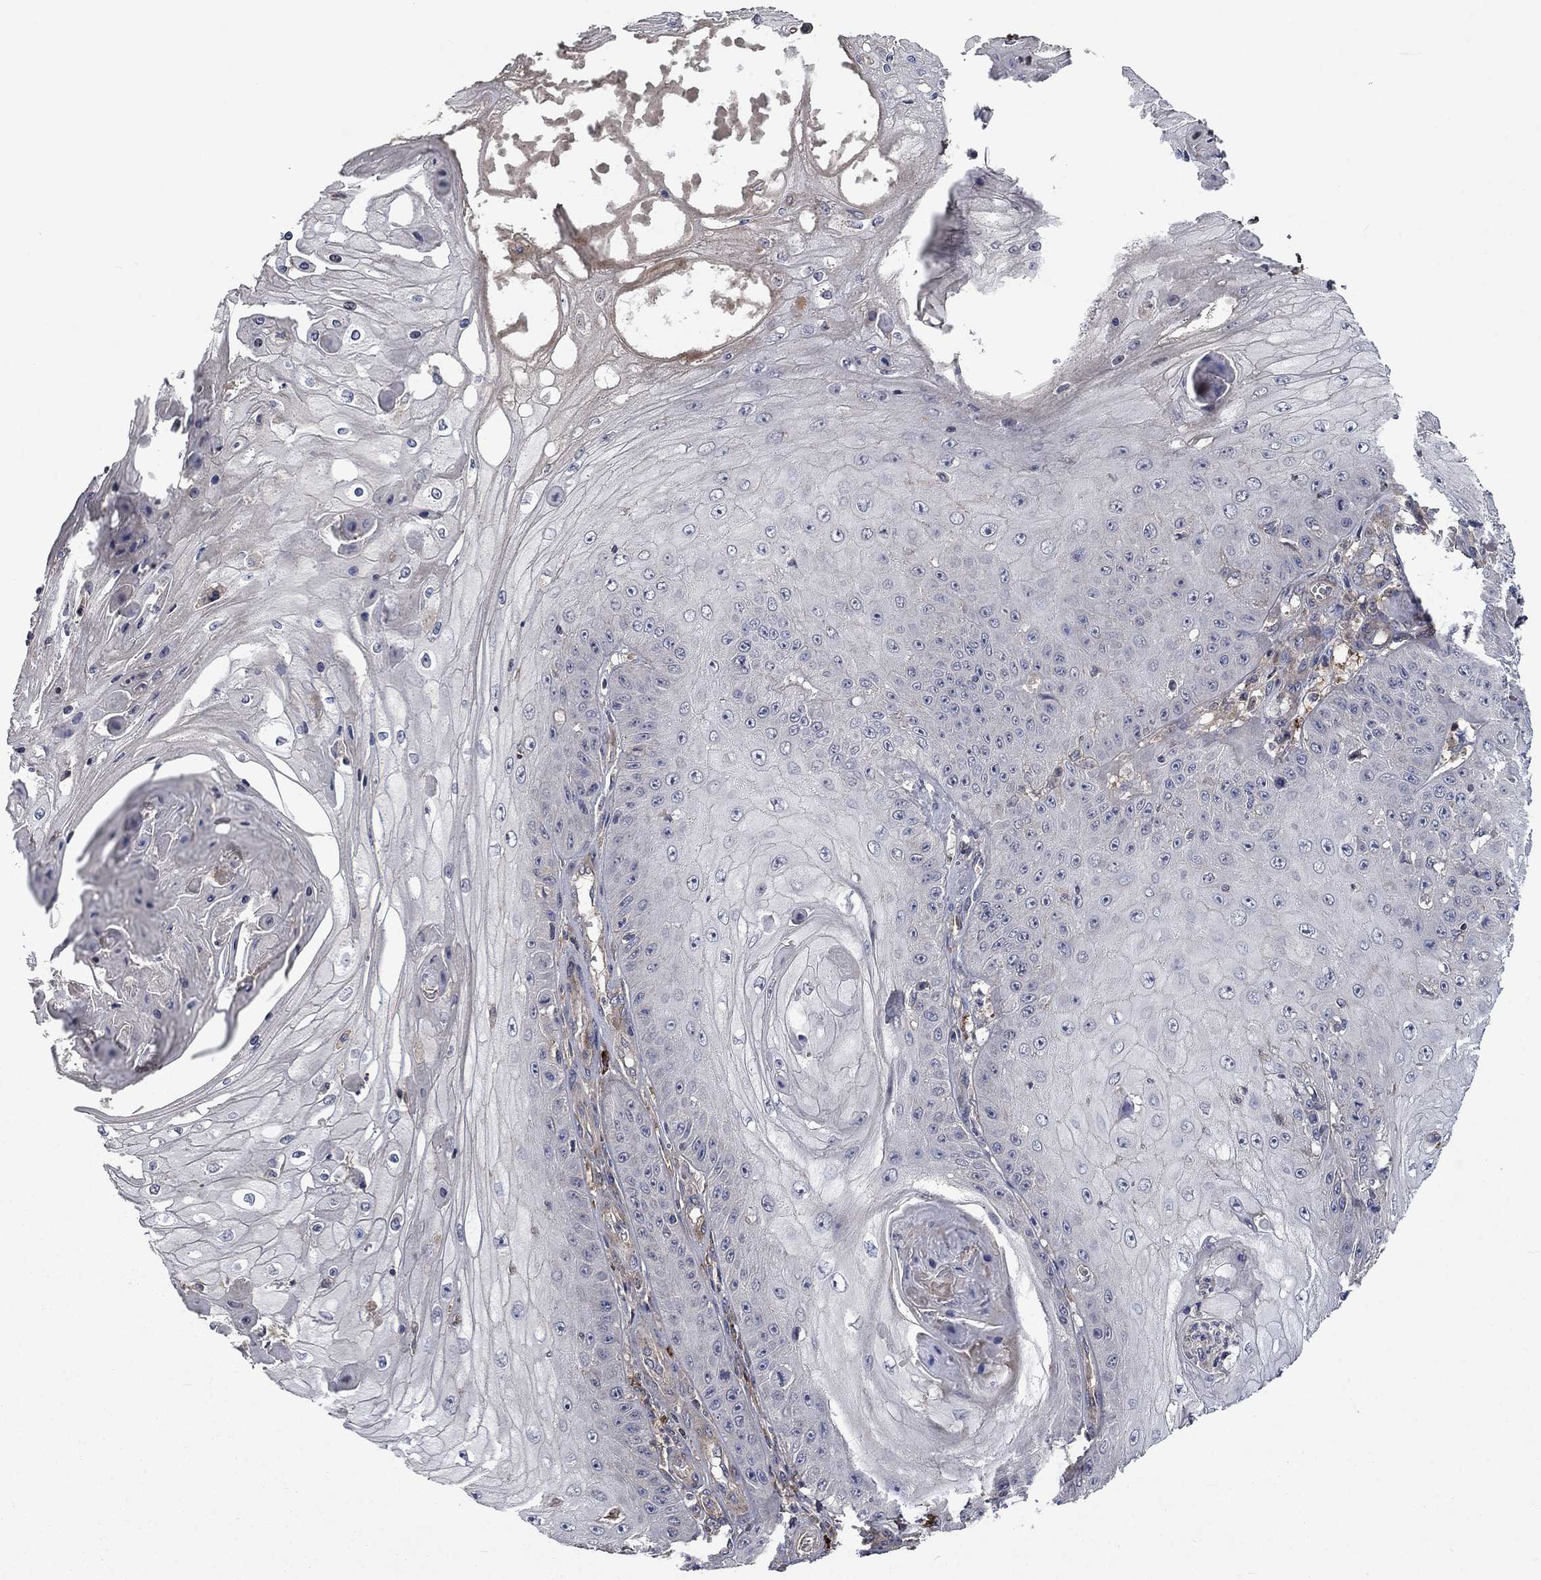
{"staining": {"intensity": "negative", "quantity": "none", "location": "none"}, "tissue": "skin cancer", "cell_type": "Tumor cells", "image_type": "cancer", "snomed": [{"axis": "morphology", "description": "Squamous cell carcinoma, NOS"}, {"axis": "topography", "description": "Skin"}], "caption": "Tumor cells are negative for brown protein staining in skin cancer (squamous cell carcinoma). (DAB (3,3'-diaminobenzidine) immunohistochemistry visualized using brightfield microscopy, high magnification).", "gene": "VCAN", "patient": {"sex": "male", "age": 70}}